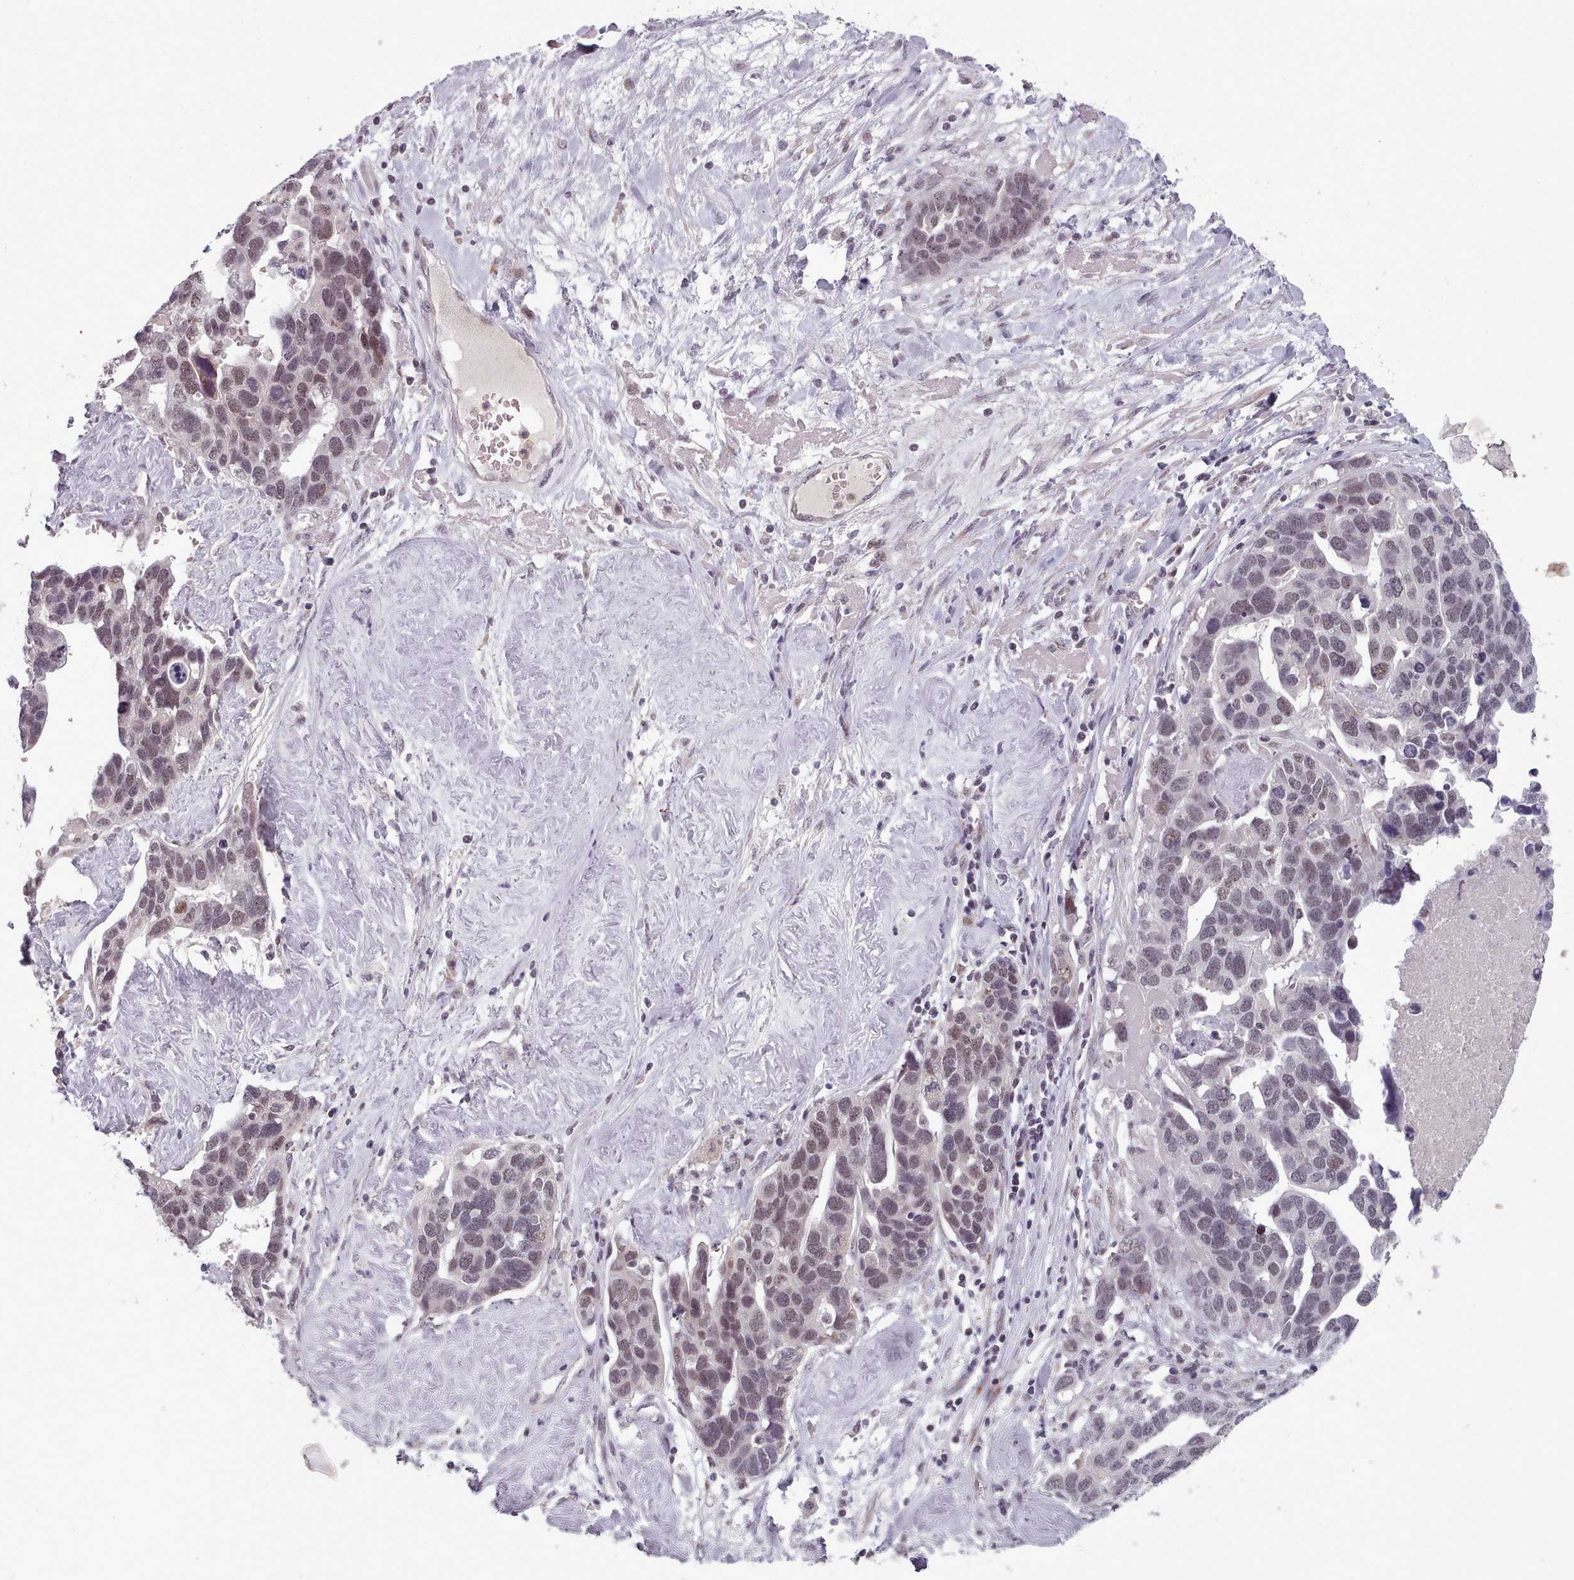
{"staining": {"intensity": "weak", "quantity": "25%-75%", "location": "nuclear"}, "tissue": "ovarian cancer", "cell_type": "Tumor cells", "image_type": "cancer", "snomed": [{"axis": "morphology", "description": "Cystadenocarcinoma, serous, NOS"}, {"axis": "topography", "description": "Ovary"}], "caption": "Approximately 25%-75% of tumor cells in human ovarian cancer (serous cystadenocarcinoma) display weak nuclear protein positivity as visualized by brown immunohistochemical staining.", "gene": "SRSF9", "patient": {"sex": "female", "age": 54}}